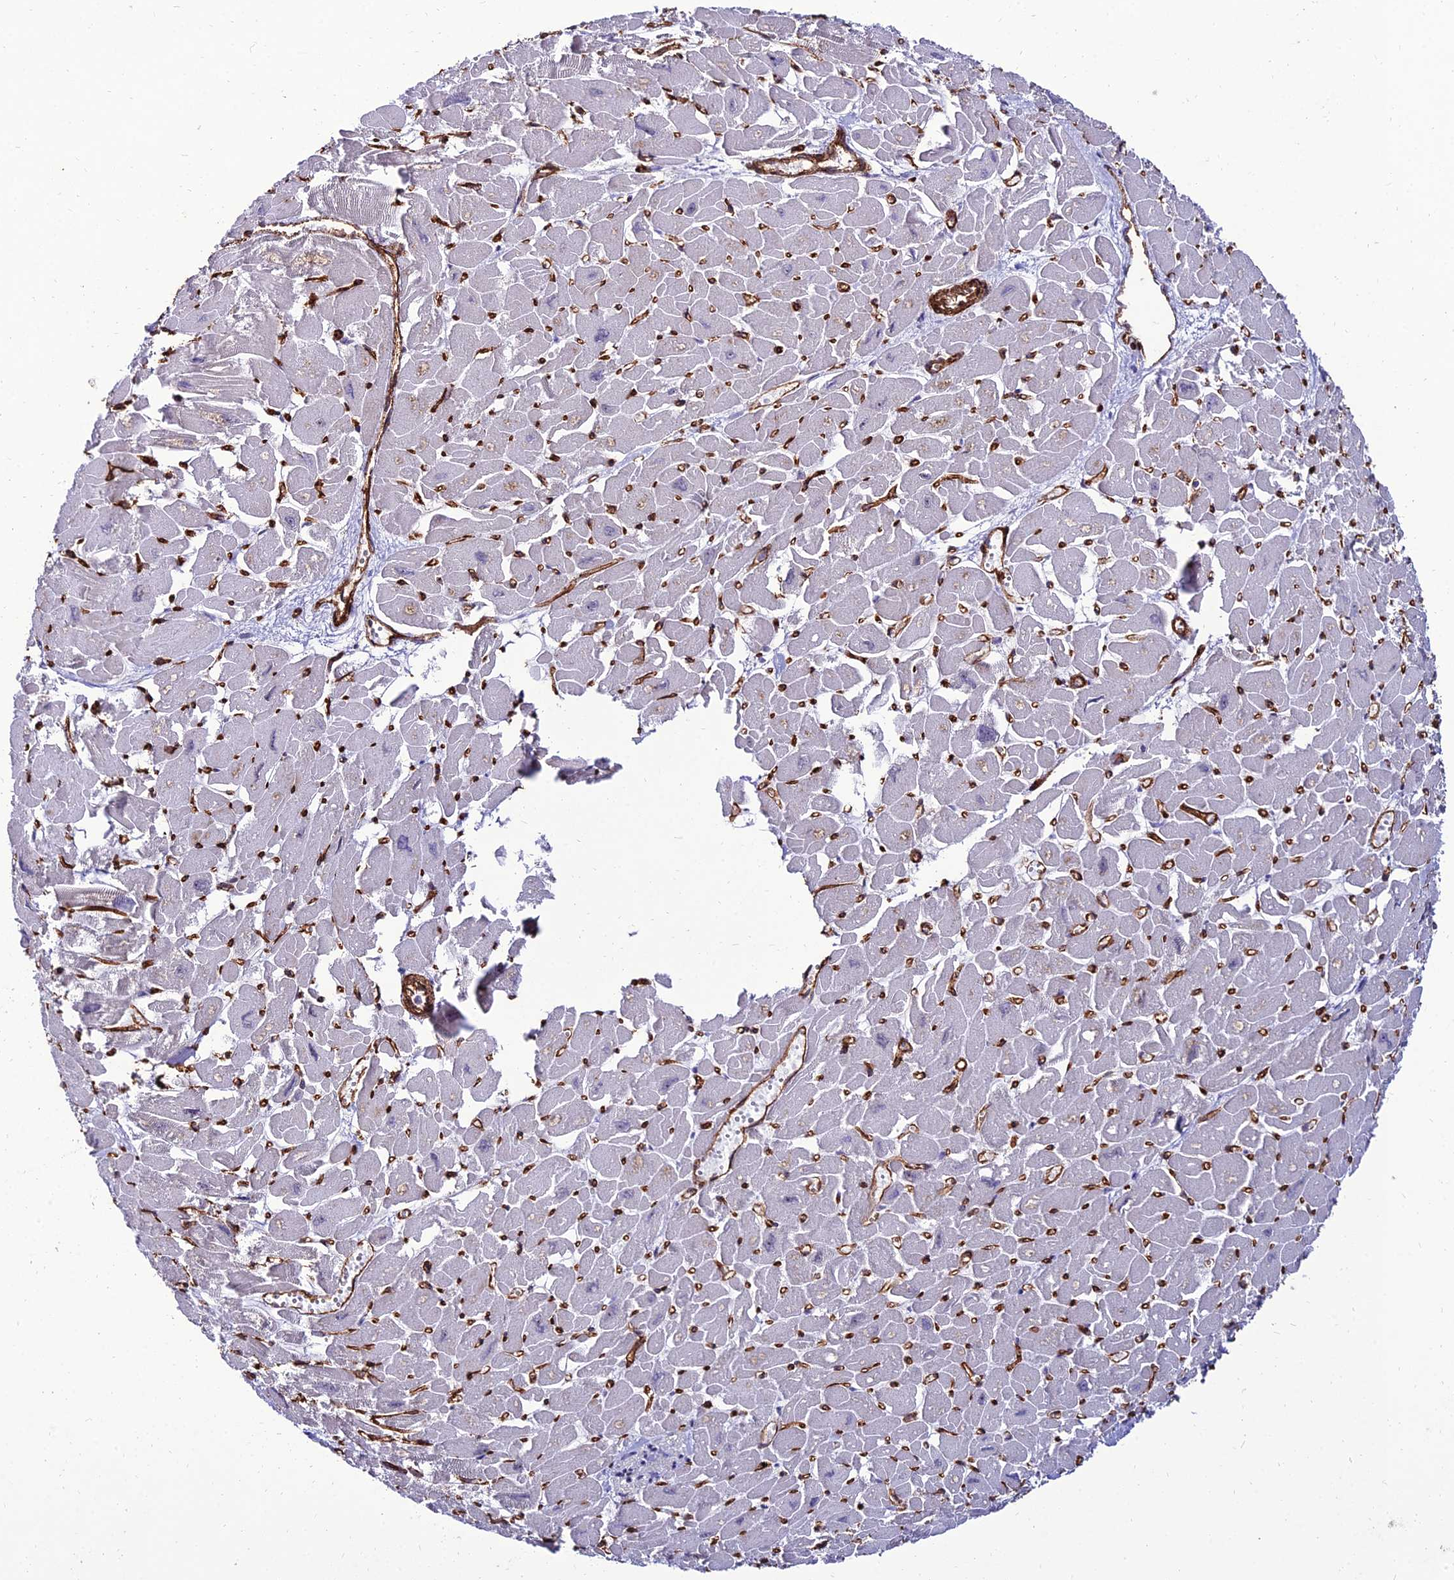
{"staining": {"intensity": "negative", "quantity": "none", "location": "none"}, "tissue": "heart muscle", "cell_type": "Cardiomyocytes", "image_type": "normal", "snomed": [{"axis": "morphology", "description": "Normal tissue, NOS"}, {"axis": "topography", "description": "Heart"}], "caption": "A high-resolution micrograph shows immunohistochemistry (IHC) staining of unremarkable heart muscle, which shows no significant positivity in cardiomyocytes. Nuclei are stained in blue.", "gene": "ALDH3B2", "patient": {"sex": "male", "age": 54}}